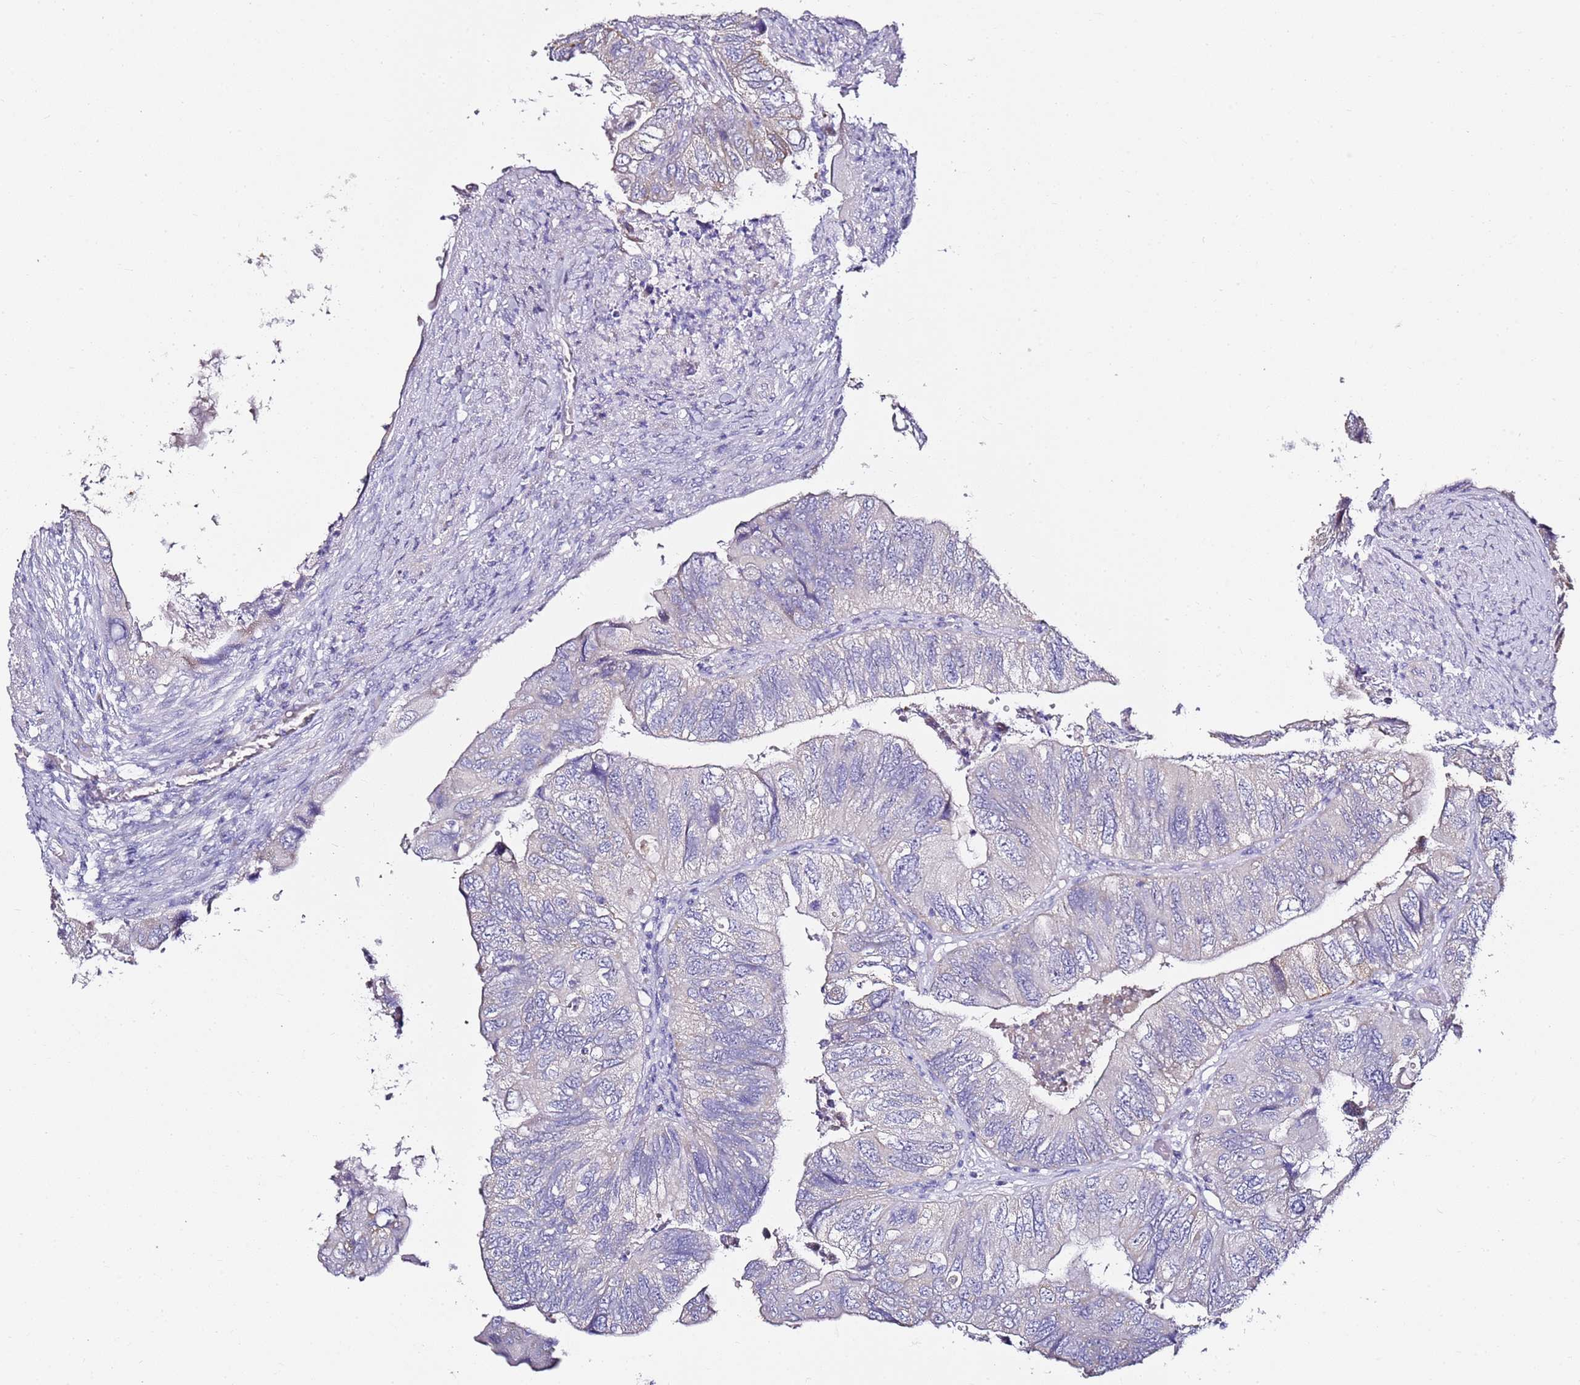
{"staining": {"intensity": "negative", "quantity": "none", "location": "none"}, "tissue": "colorectal cancer", "cell_type": "Tumor cells", "image_type": "cancer", "snomed": [{"axis": "morphology", "description": "Adenocarcinoma, NOS"}, {"axis": "topography", "description": "Rectum"}], "caption": "This photomicrograph is of adenocarcinoma (colorectal) stained with immunohistochemistry to label a protein in brown with the nuclei are counter-stained blue. There is no positivity in tumor cells. The staining is performed using DAB brown chromogen with nuclei counter-stained in using hematoxylin.", "gene": "MYBPC3", "patient": {"sex": "male", "age": 63}}